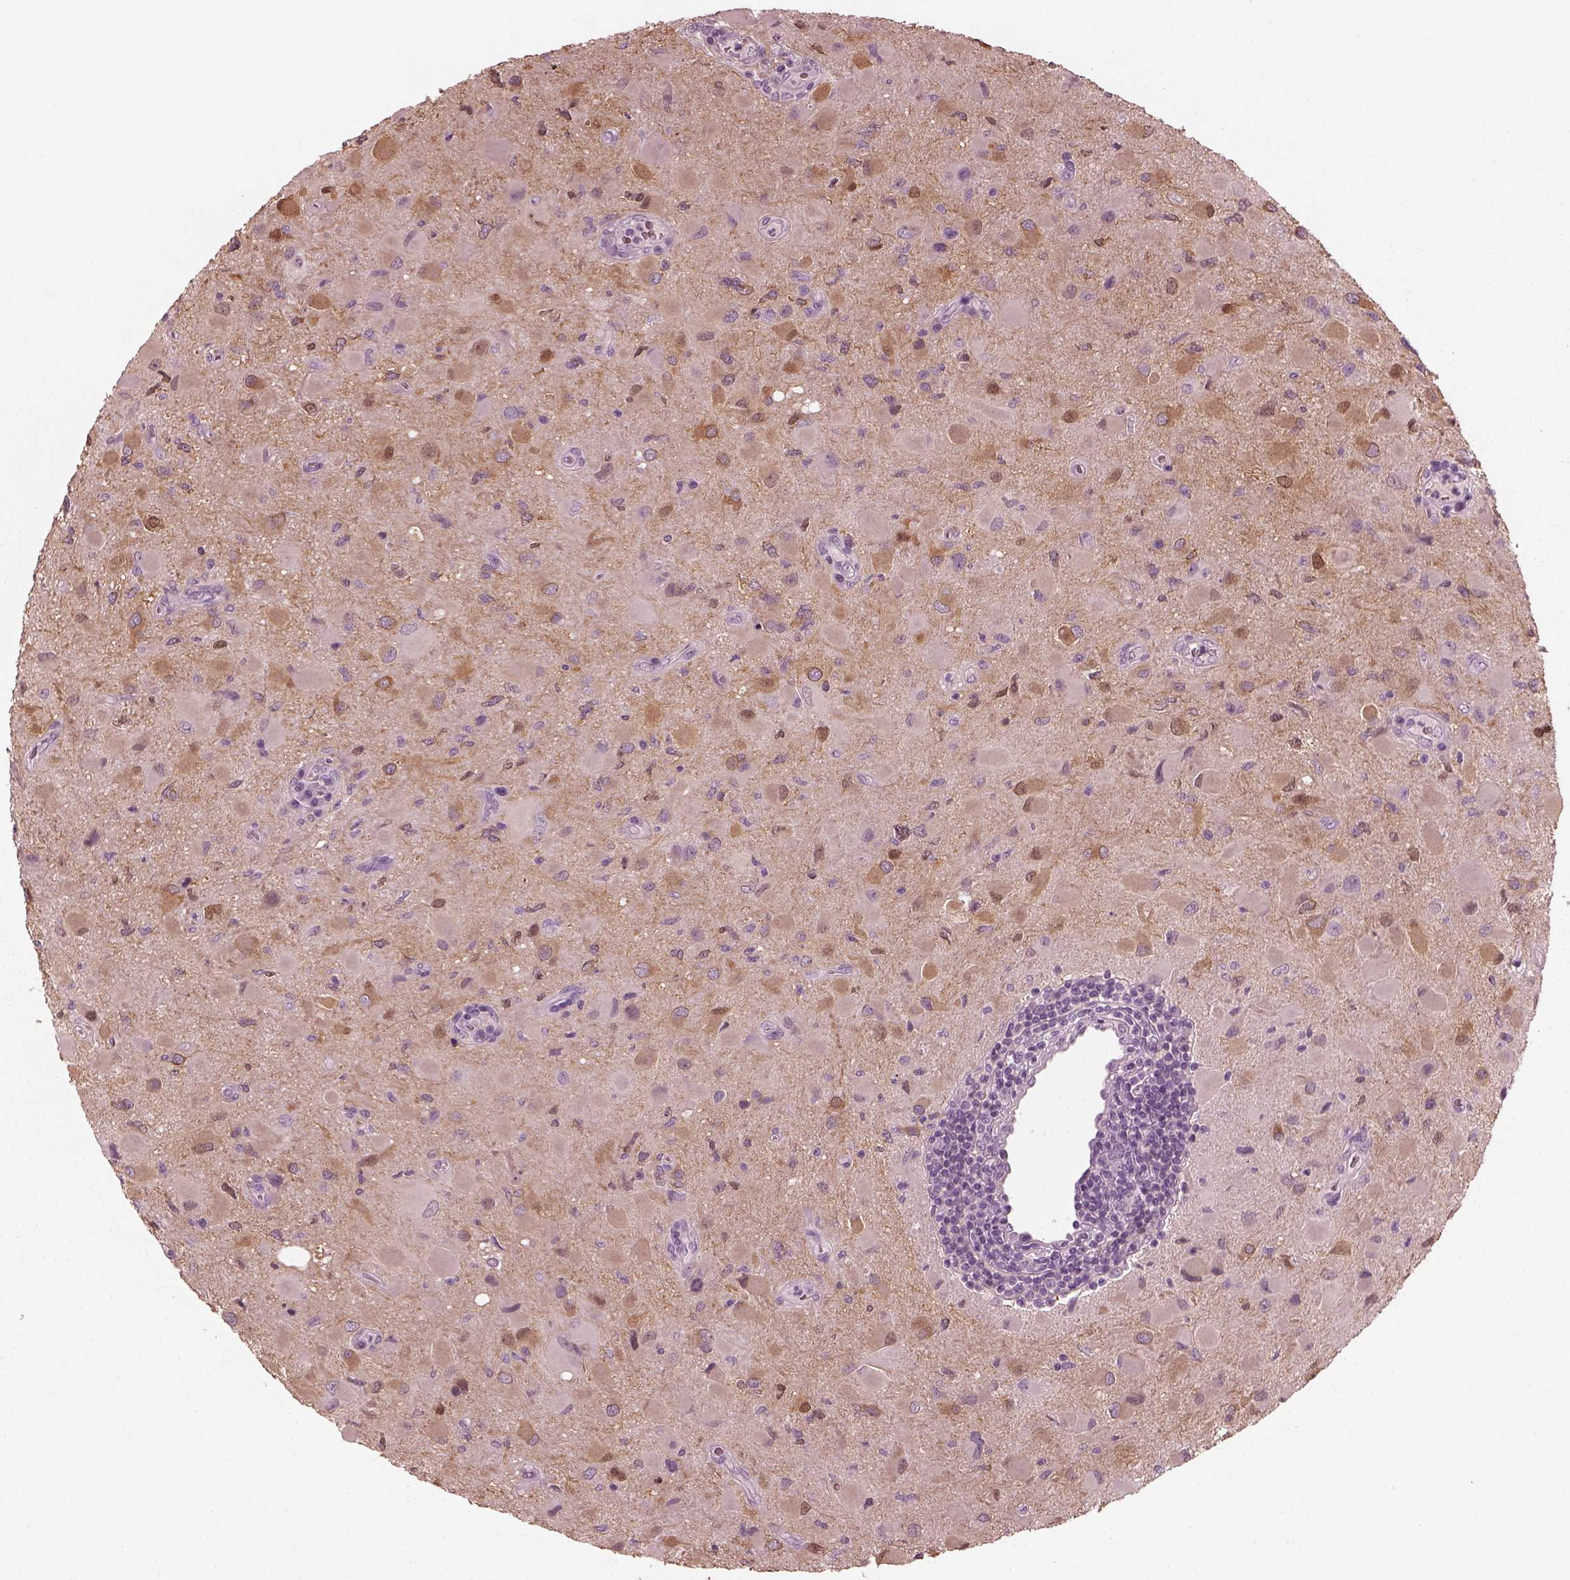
{"staining": {"intensity": "moderate", "quantity": "25%-75%", "location": "cytoplasmic/membranous"}, "tissue": "glioma", "cell_type": "Tumor cells", "image_type": "cancer", "snomed": [{"axis": "morphology", "description": "Glioma, malignant, Low grade"}, {"axis": "topography", "description": "Brain"}], "caption": "Protein analysis of glioma tissue displays moderate cytoplasmic/membranous expression in approximately 25%-75% of tumor cells.", "gene": "GRM6", "patient": {"sex": "female", "age": 32}}